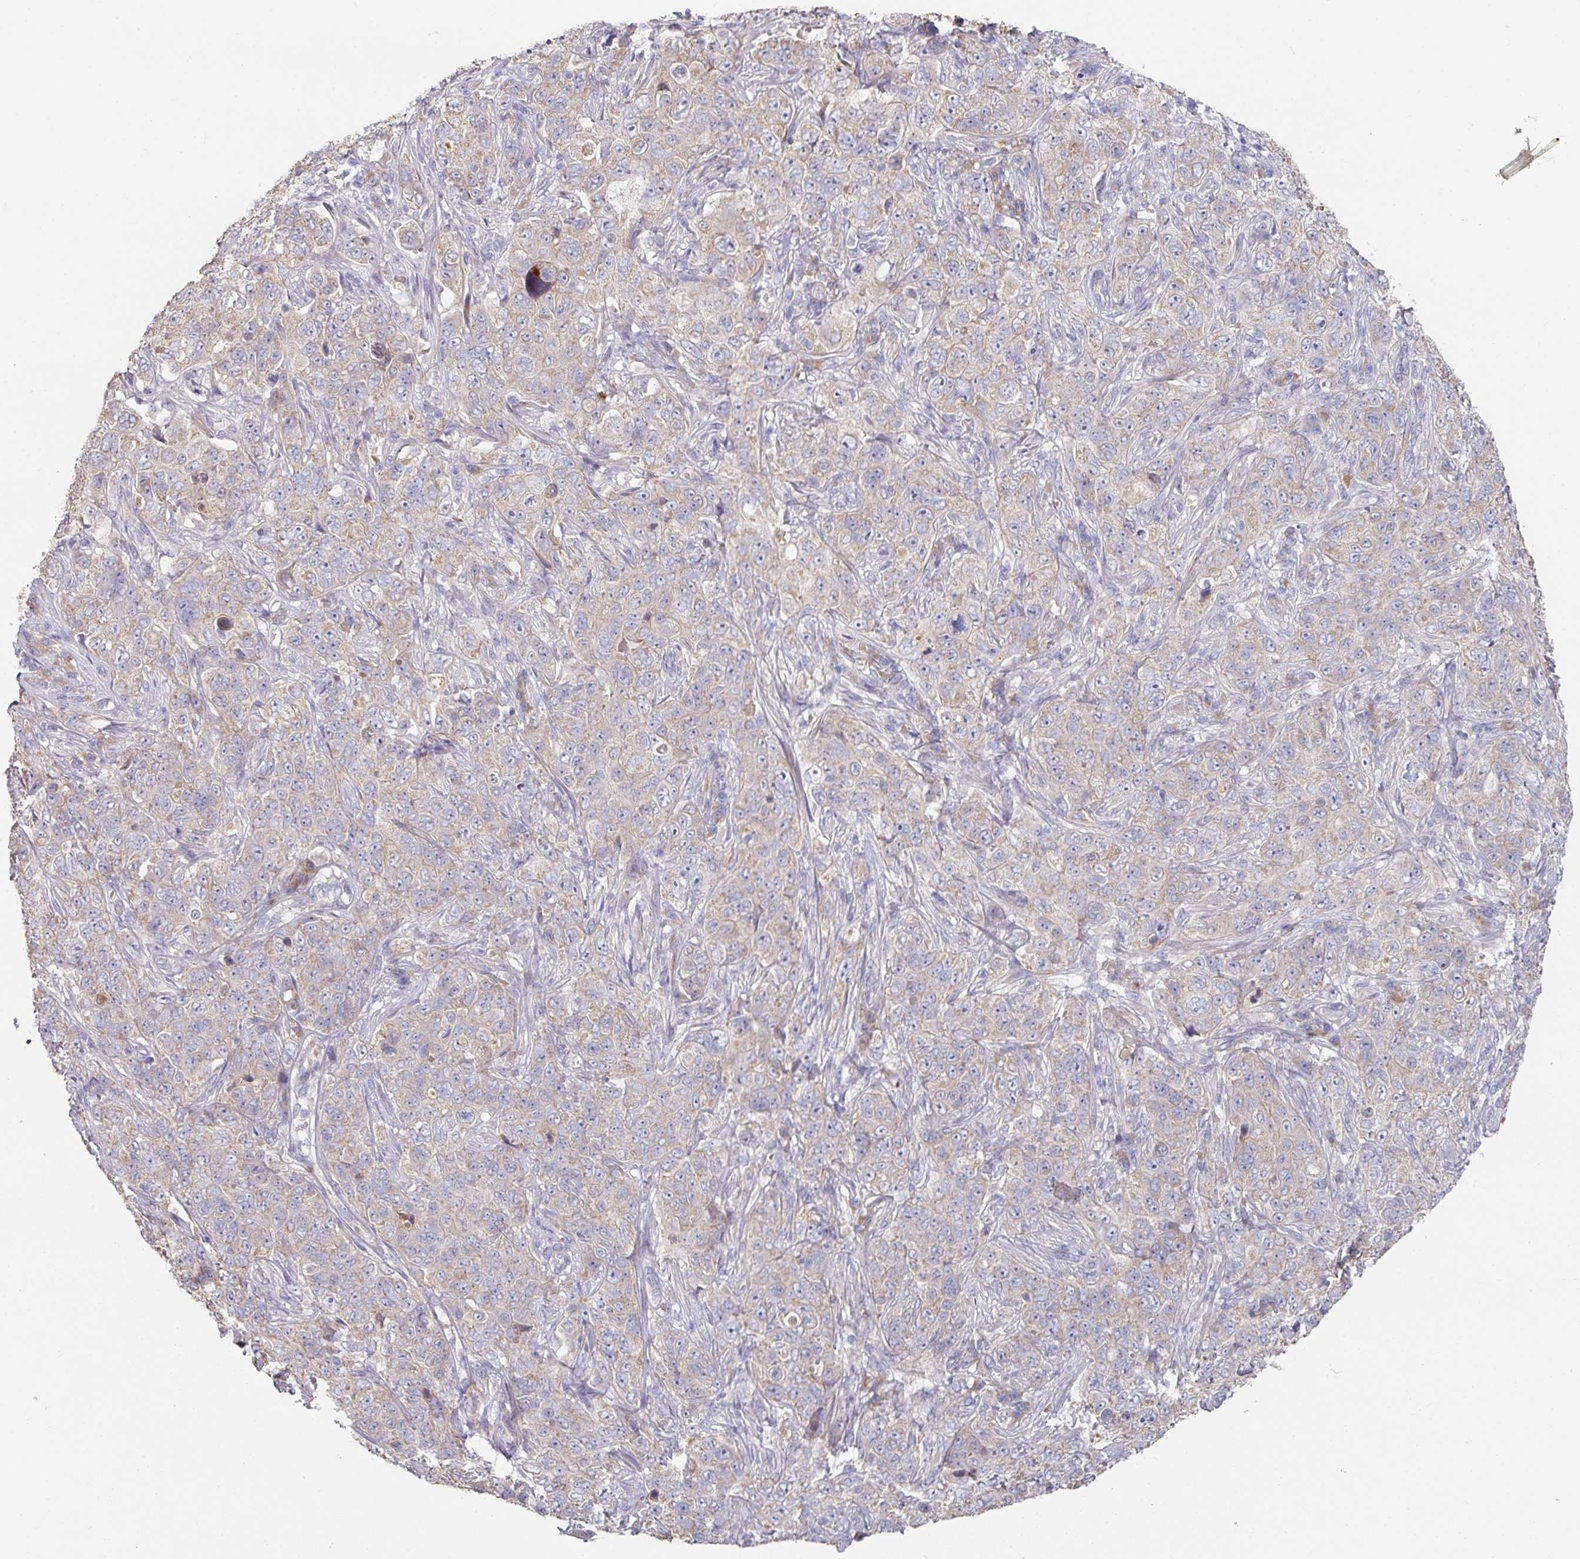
{"staining": {"intensity": "weak", "quantity": "<25%", "location": "cytoplasmic/membranous"}, "tissue": "pancreatic cancer", "cell_type": "Tumor cells", "image_type": "cancer", "snomed": [{"axis": "morphology", "description": "Adenocarcinoma, NOS"}, {"axis": "topography", "description": "Pancreas"}], "caption": "Protein analysis of pancreatic cancer shows no significant positivity in tumor cells.", "gene": "PYROXD2", "patient": {"sex": "male", "age": 68}}